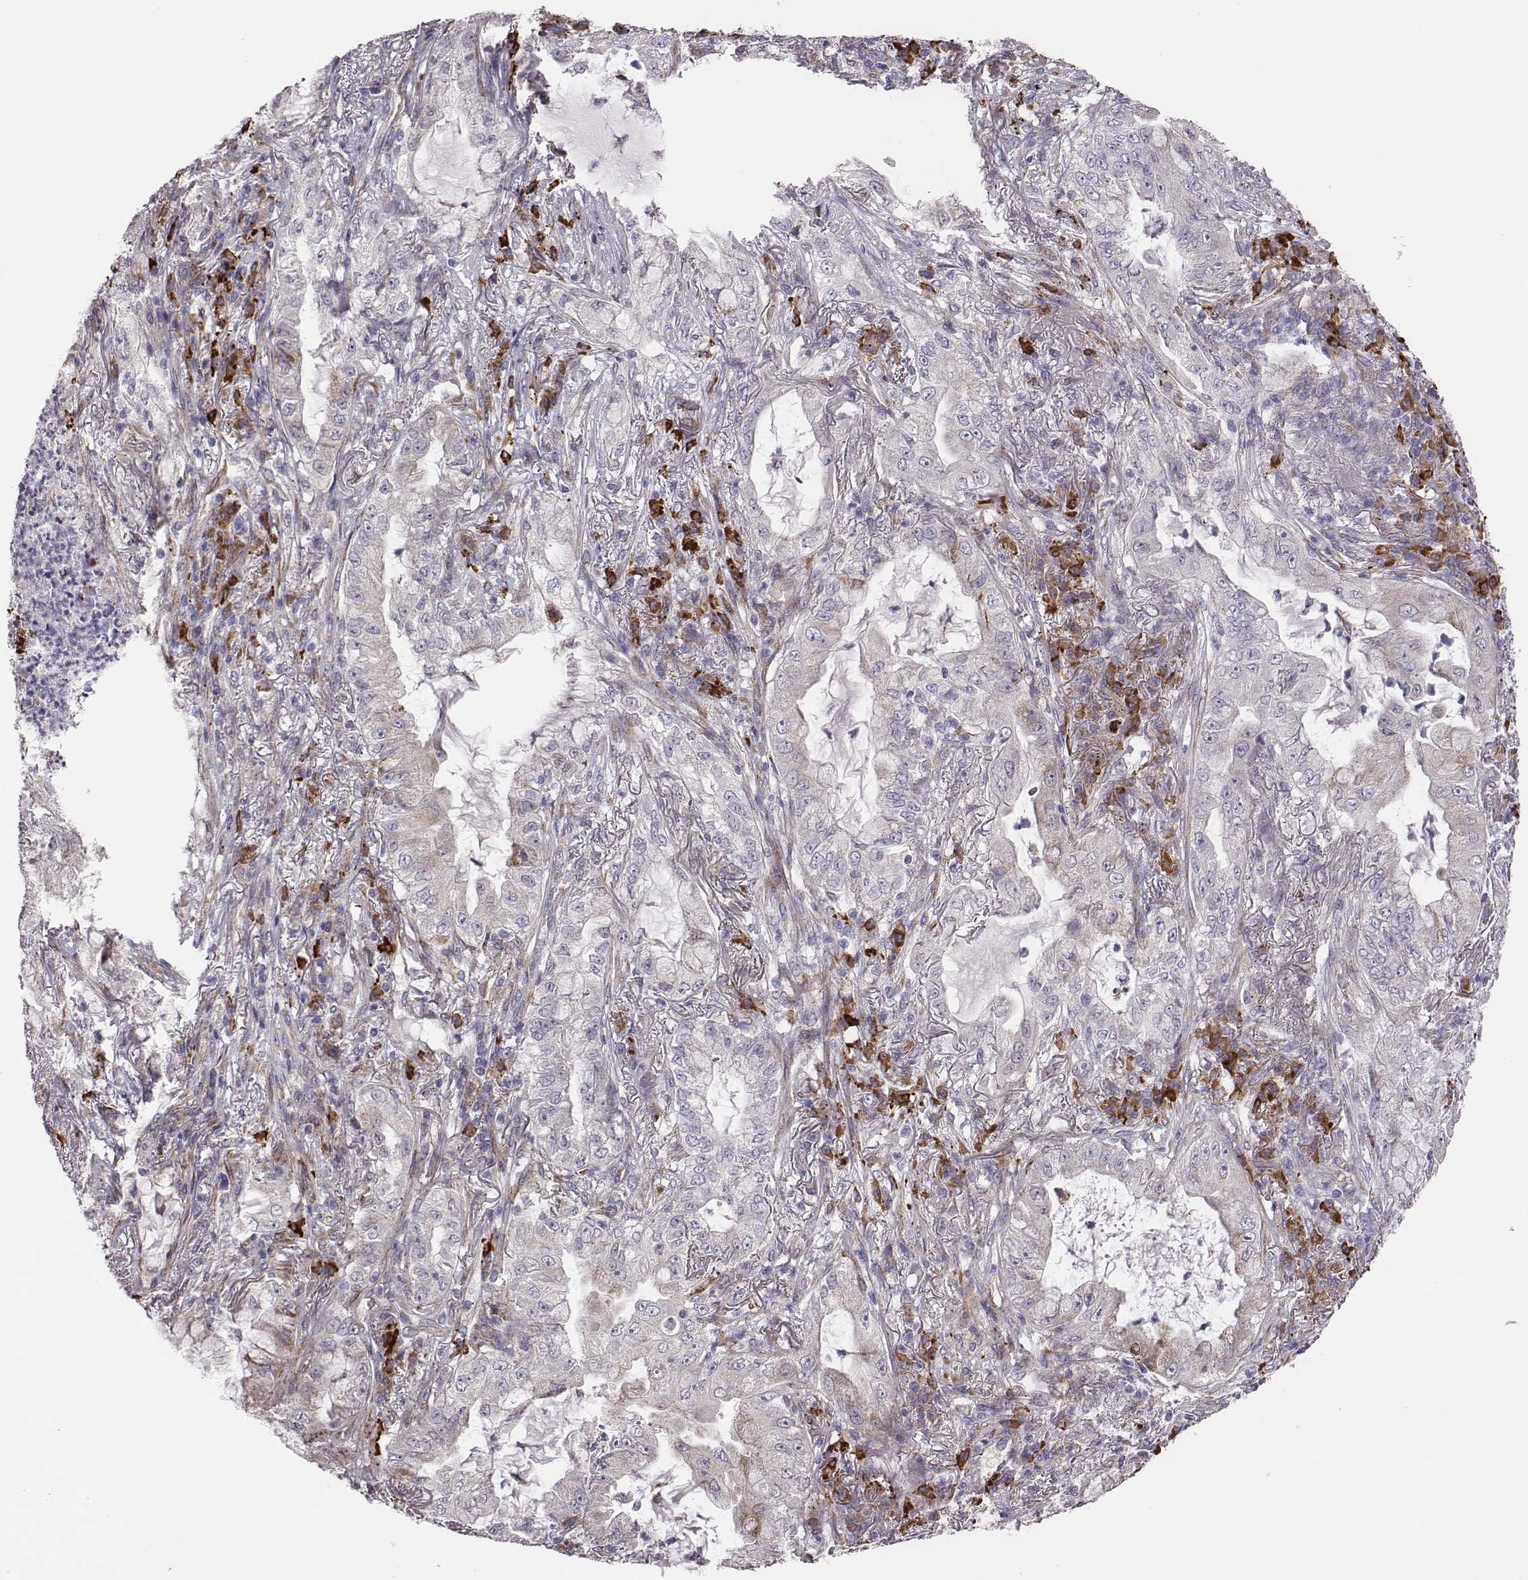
{"staining": {"intensity": "negative", "quantity": "none", "location": "none"}, "tissue": "lung cancer", "cell_type": "Tumor cells", "image_type": "cancer", "snomed": [{"axis": "morphology", "description": "Adenocarcinoma, NOS"}, {"axis": "topography", "description": "Lung"}], "caption": "An image of lung cancer (adenocarcinoma) stained for a protein exhibits no brown staining in tumor cells. Nuclei are stained in blue.", "gene": "SELENOI", "patient": {"sex": "female", "age": 73}}